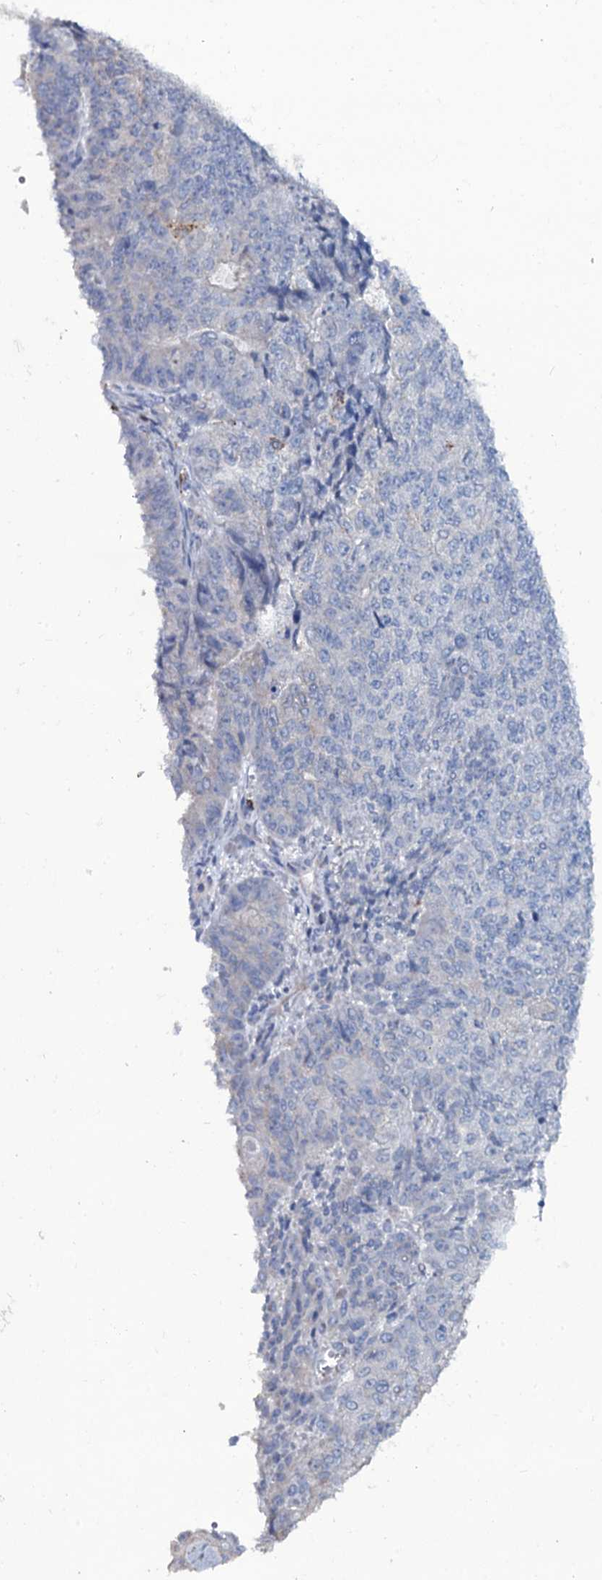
{"staining": {"intensity": "negative", "quantity": "none", "location": "none"}, "tissue": "endometrial cancer", "cell_type": "Tumor cells", "image_type": "cancer", "snomed": [{"axis": "morphology", "description": "Adenocarcinoma, NOS"}, {"axis": "topography", "description": "Endometrium"}], "caption": "There is no significant staining in tumor cells of endometrial cancer (adenocarcinoma).", "gene": "OSBPL2", "patient": {"sex": "female", "age": 32}}